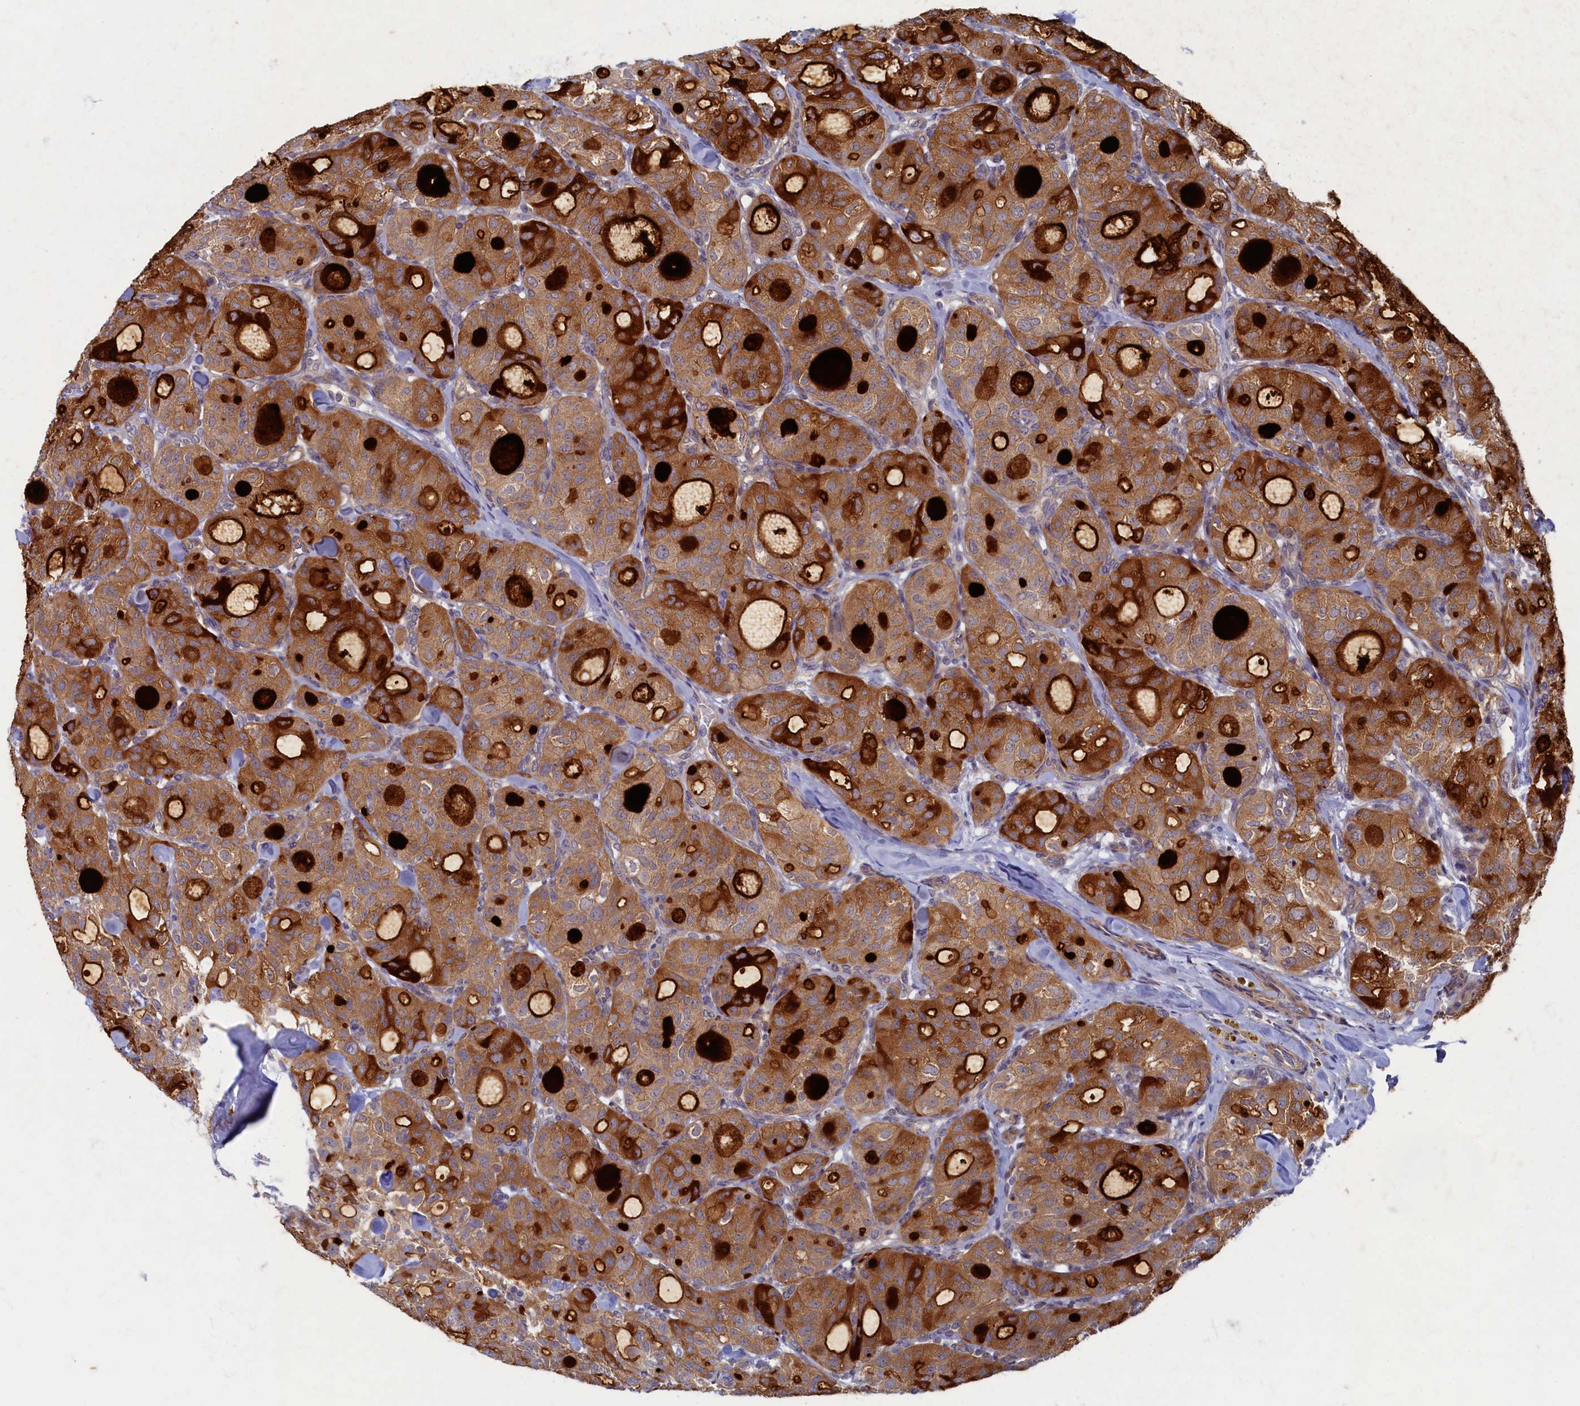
{"staining": {"intensity": "moderate", "quantity": ">75%", "location": "cytoplasmic/membranous"}, "tissue": "thyroid cancer", "cell_type": "Tumor cells", "image_type": "cancer", "snomed": [{"axis": "morphology", "description": "Follicular adenoma carcinoma, NOS"}, {"axis": "topography", "description": "Thyroid gland"}], "caption": "Brown immunohistochemical staining in thyroid cancer (follicular adenoma carcinoma) exhibits moderate cytoplasmic/membranous staining in approximately >75% of tumor cells.", "gene": "WDR59", "patient": {"sex": "male", "age": 75}}